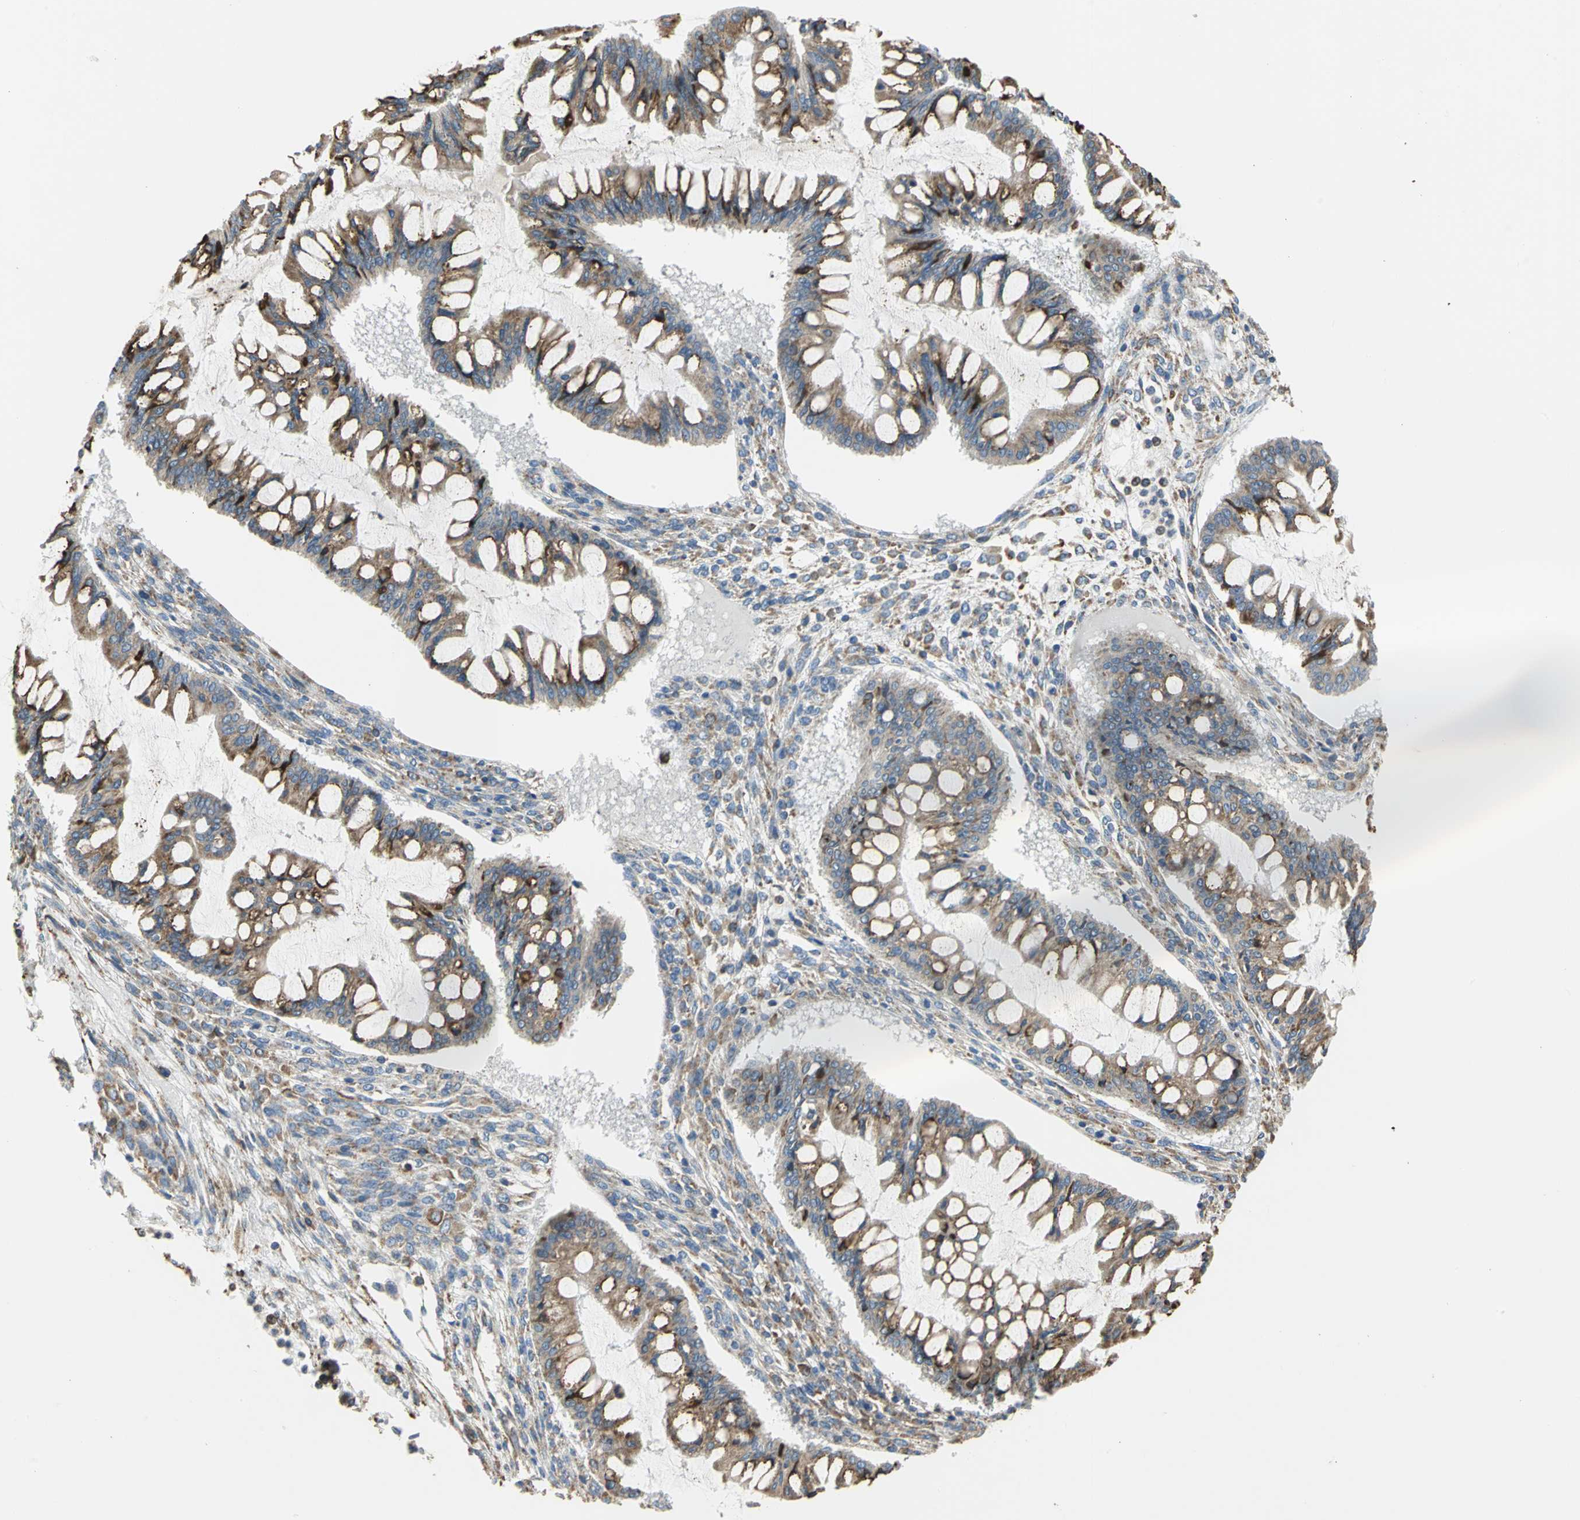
{"staining": {"intensity": "moderate", "quantity": ">75%", "location": "cytoplasmic/membranous"}, "tissue": "ovarian cancer", "cell_type": "Tumor cells", "image_type": "cancer", "snomed": [{"axis": "morphology", "description": "Cystadenocarcinoma, mucinous, NOS"}, {"axis": "topography", "description": "Ovary"}], "caption": "Ovarian cancer (mucinous cystadenocarcinoma) stained with immunohistochemistry (IHC) shows moderate cytoplasmic/membranous positivity in about >75% of tumor cells.", "gene": "SDF2L1", "patient": {"sex": "female", "age": 73}}